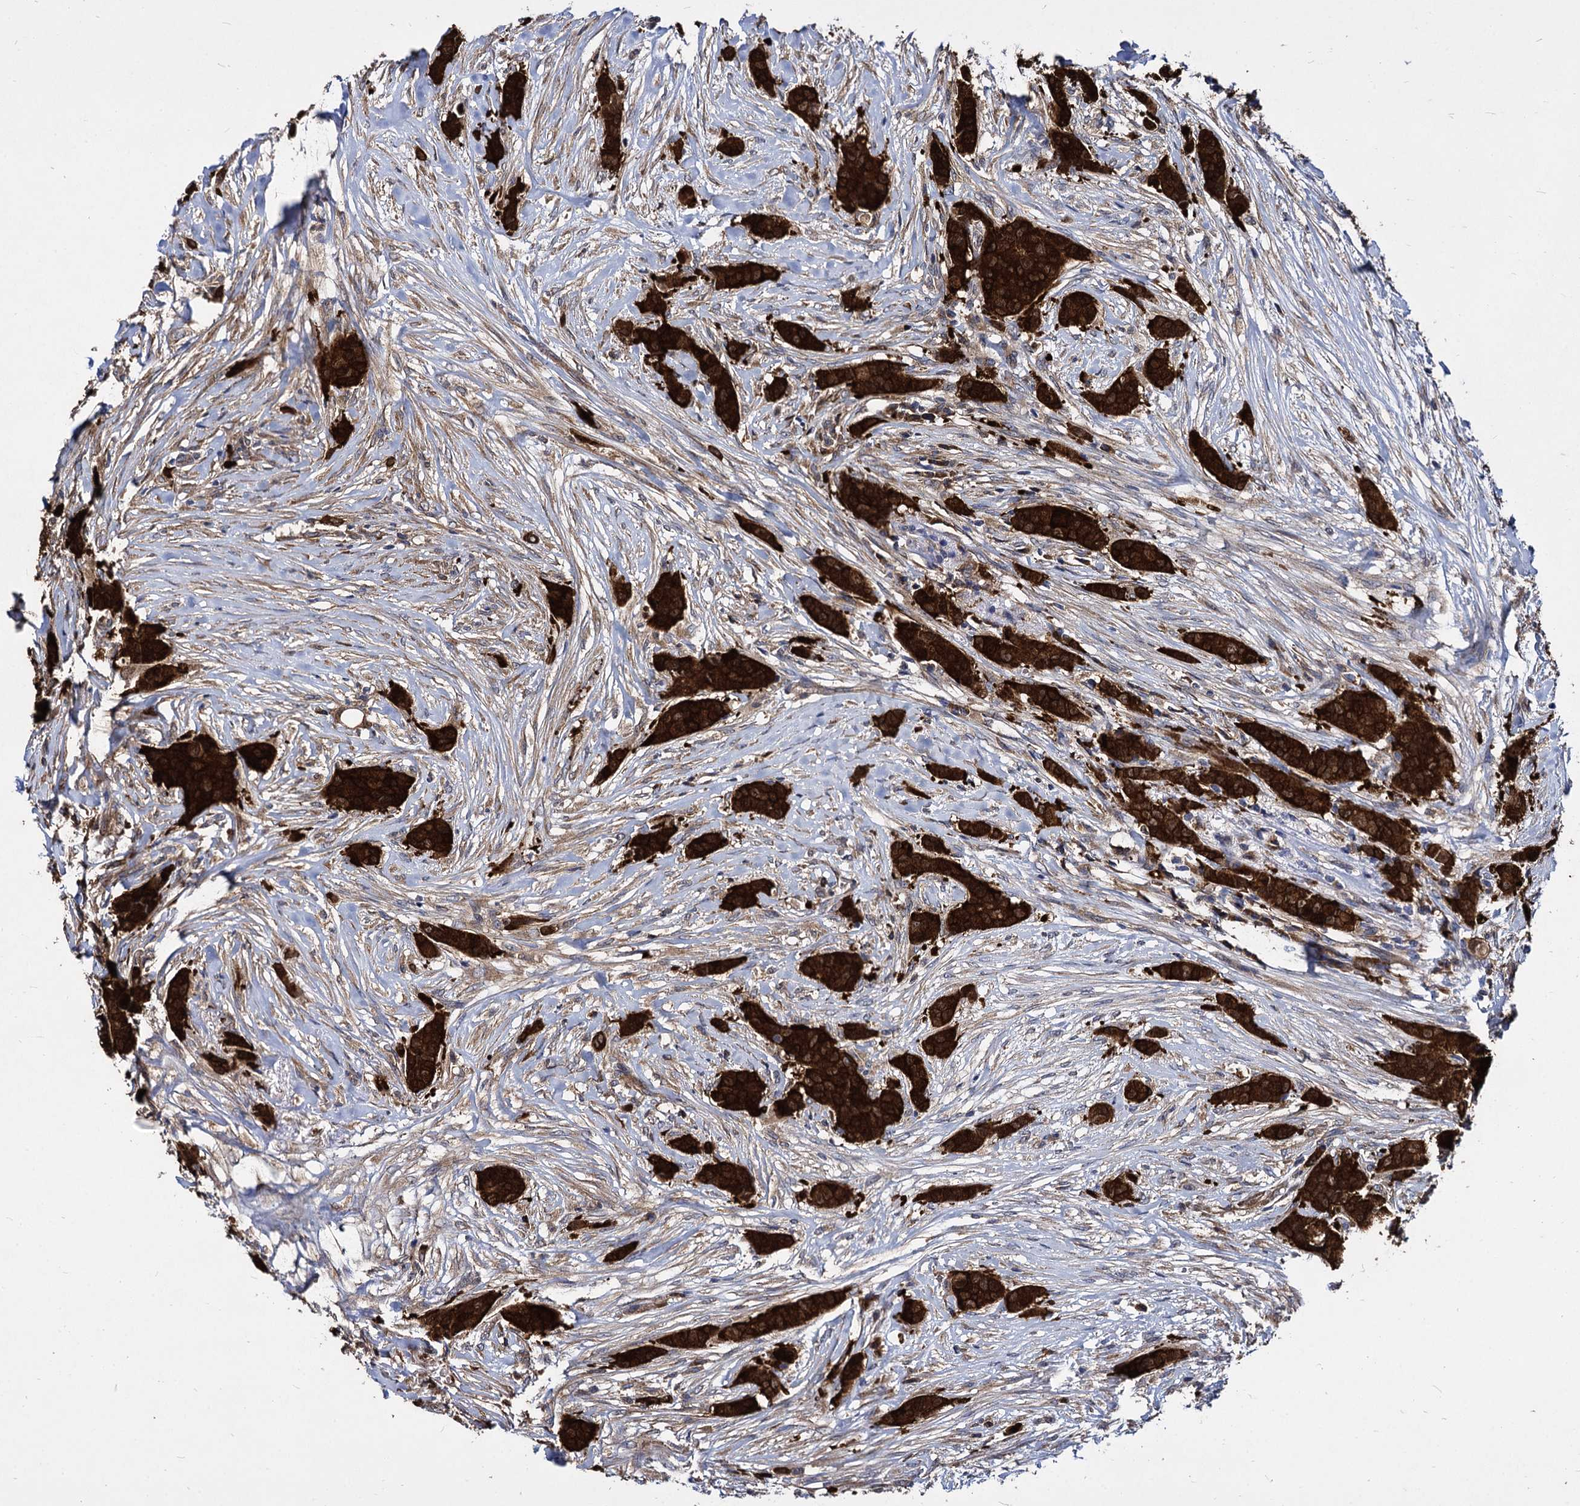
{"staining": {"intensity": "strong", "quantity": ">75%", "location": "cytoplasmic/membranous"}, "tissue": "breast cancer", "cell_type": "Tumor cells", "image_type": "cancer", "snomed": [{"axis": "morphology", "description": "Duct carcinoma"}, {"axis": "topography", "description": "Breast"}], "caption": "Invasive ductal carcinoma (breast) stained with a protein marker reveals strong staining in tumor cells.", "gene": "NME1", "patient": {"sex": "female", "age": 40}}